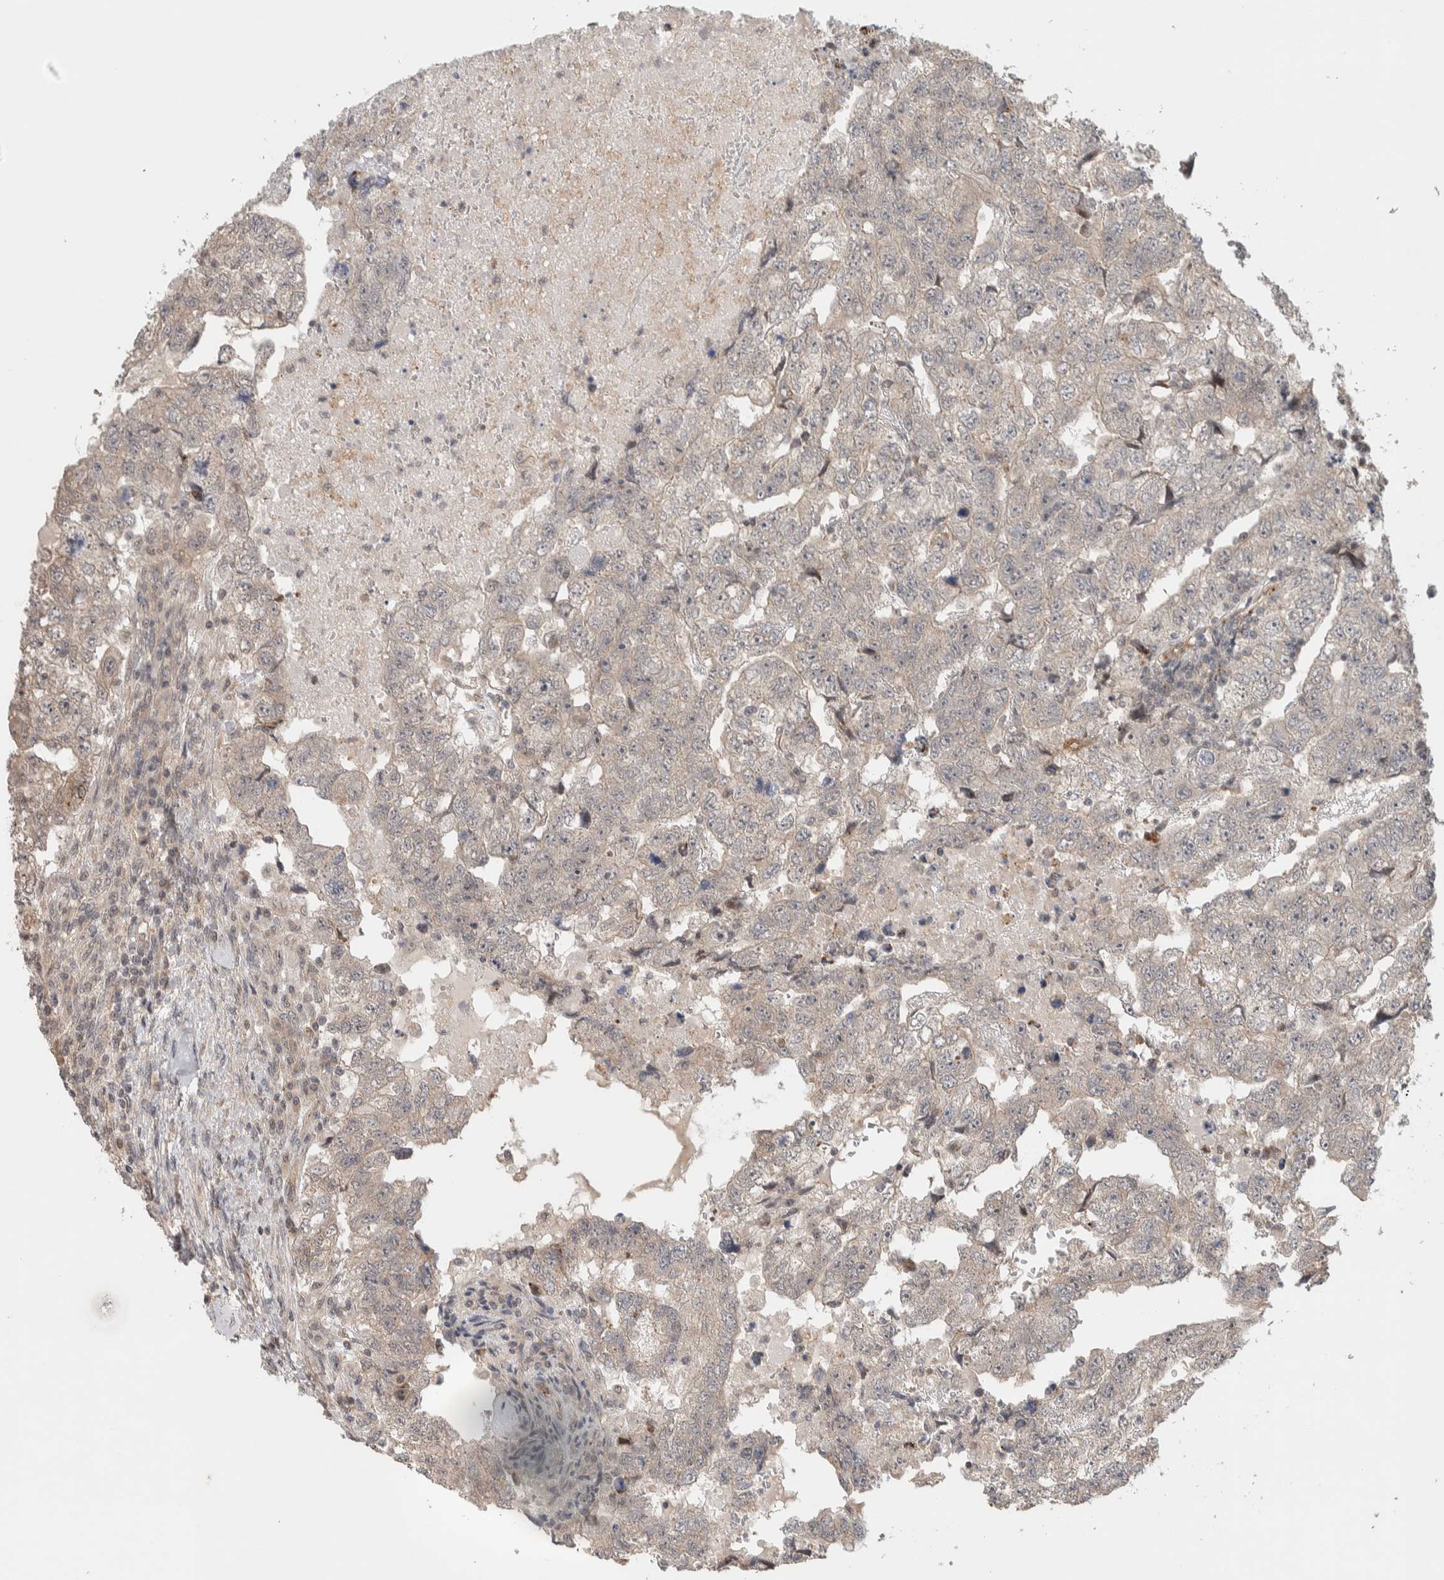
{"staining": {"intensity": "weak", "quantity": "<25%", "location": "cytoplasmic/membranous"}, "tissue": "testis cancer", "cell_type": "Tumor cells", "image_type": "cancer", "snomed": [{"axis": "morphology", "description": "Carcinoma, Embryonal, NOS"}, {"axis": "topography", "description": "Testis"}], "caption": "Micrograph shows no protein positivity in tumor cells of testis cancer tissue.", "gene": "DEPTOR", "patient": {"sex": "male", "age": 36}}